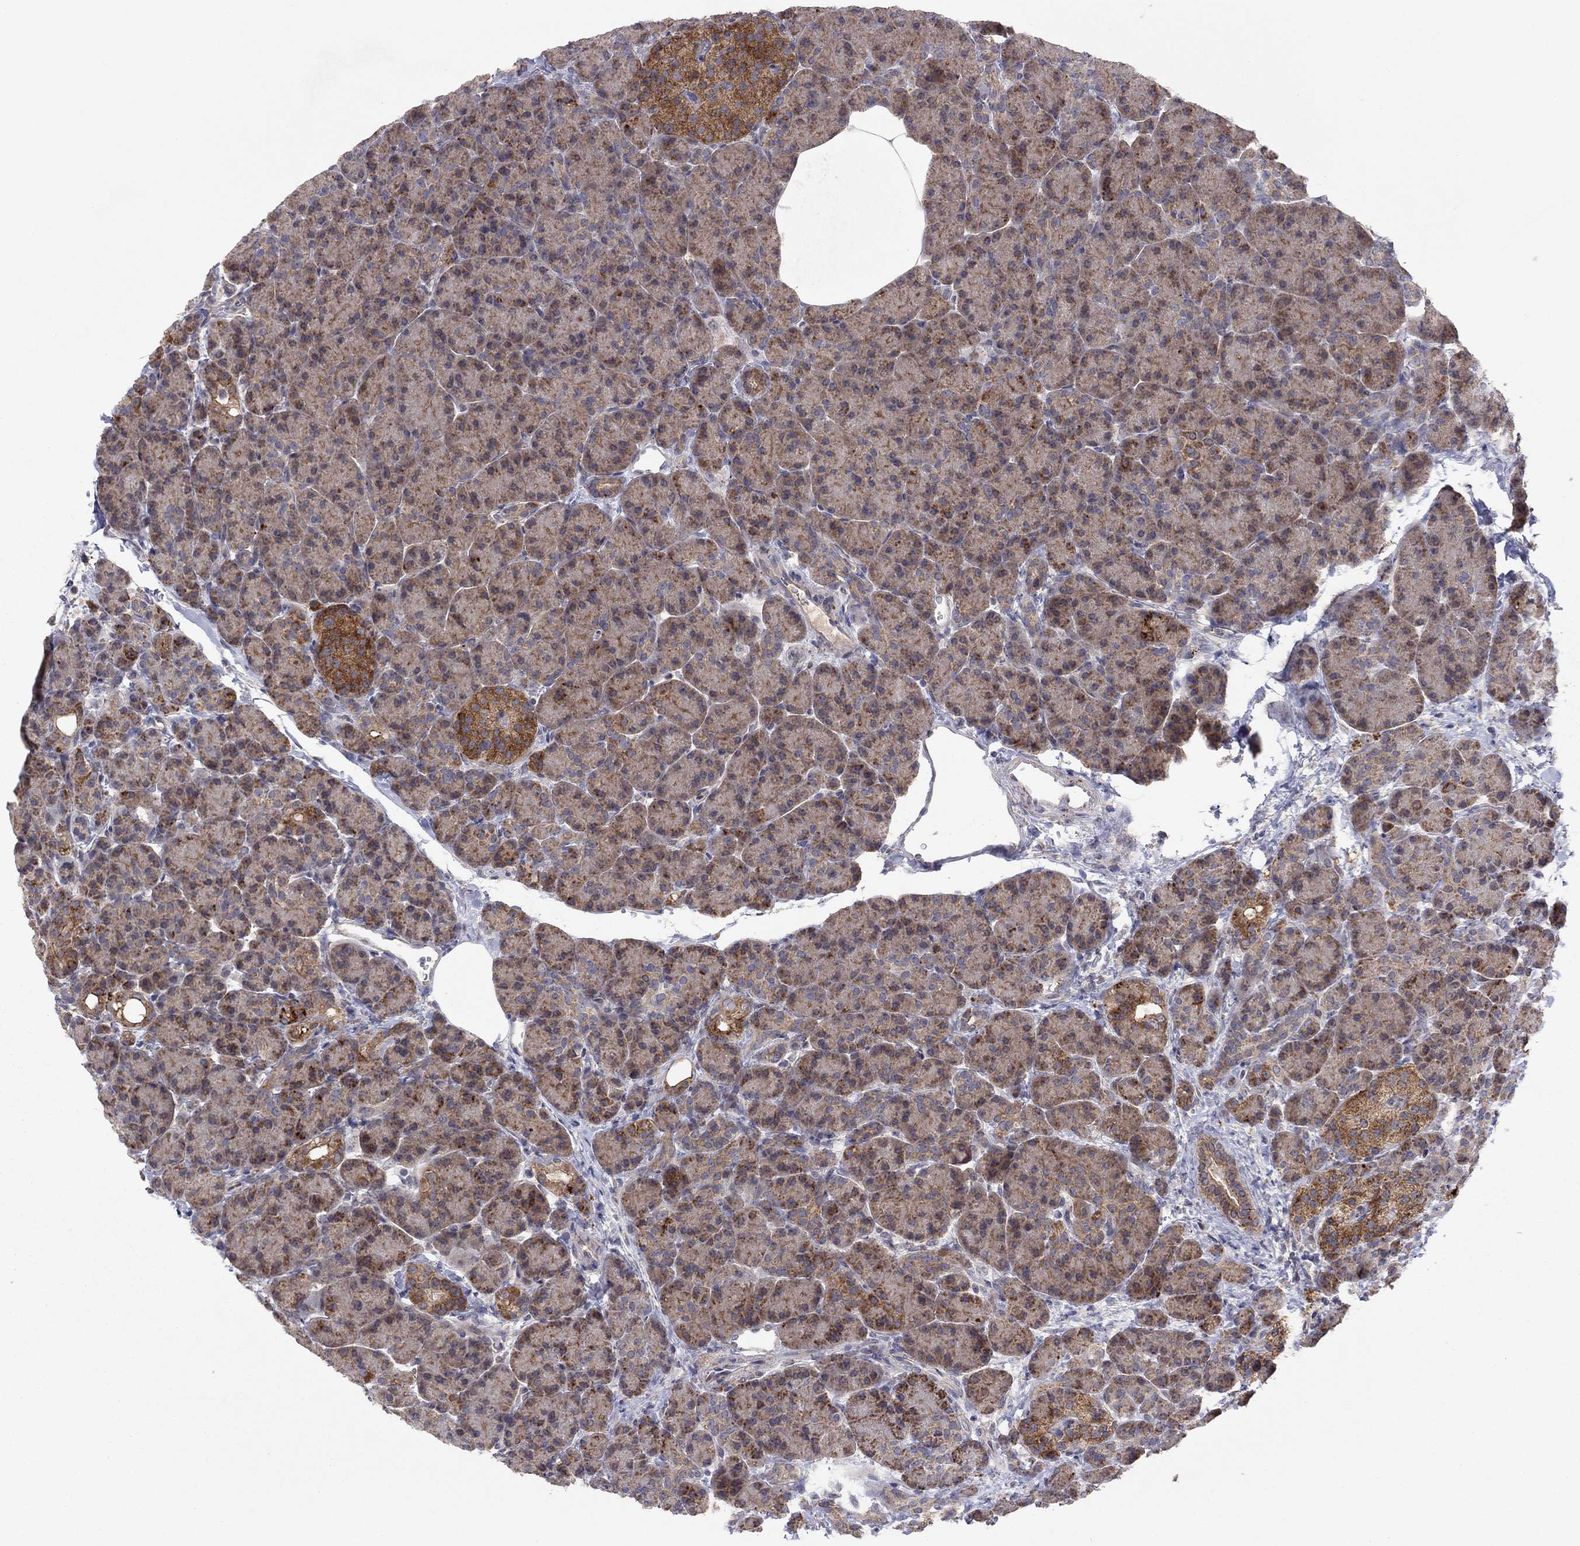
{"staining": {"intensity": "moderate", "quantity": "25%-75%", "location": "cytoplasmic/membranous"}, "tissue": "pancreas", "cell_type": "Exocrine glandular cells", "image_type": "normal", "snomed": [{"axis": "morphology", "description": "Normal tissue, NOS"}, {"axis": "topography", "description": "Pancreas"}], "caption": "Exocrine glandular cells demonstrate medium levels of moderate cytoplasmic/membranous positivity in about 25%-75% of cells in benign human pancreas. (IHC, brightfield microscopy, high magnification).", "gene": "CRACDL", "patient": {"sex": "female", "age": 63}}